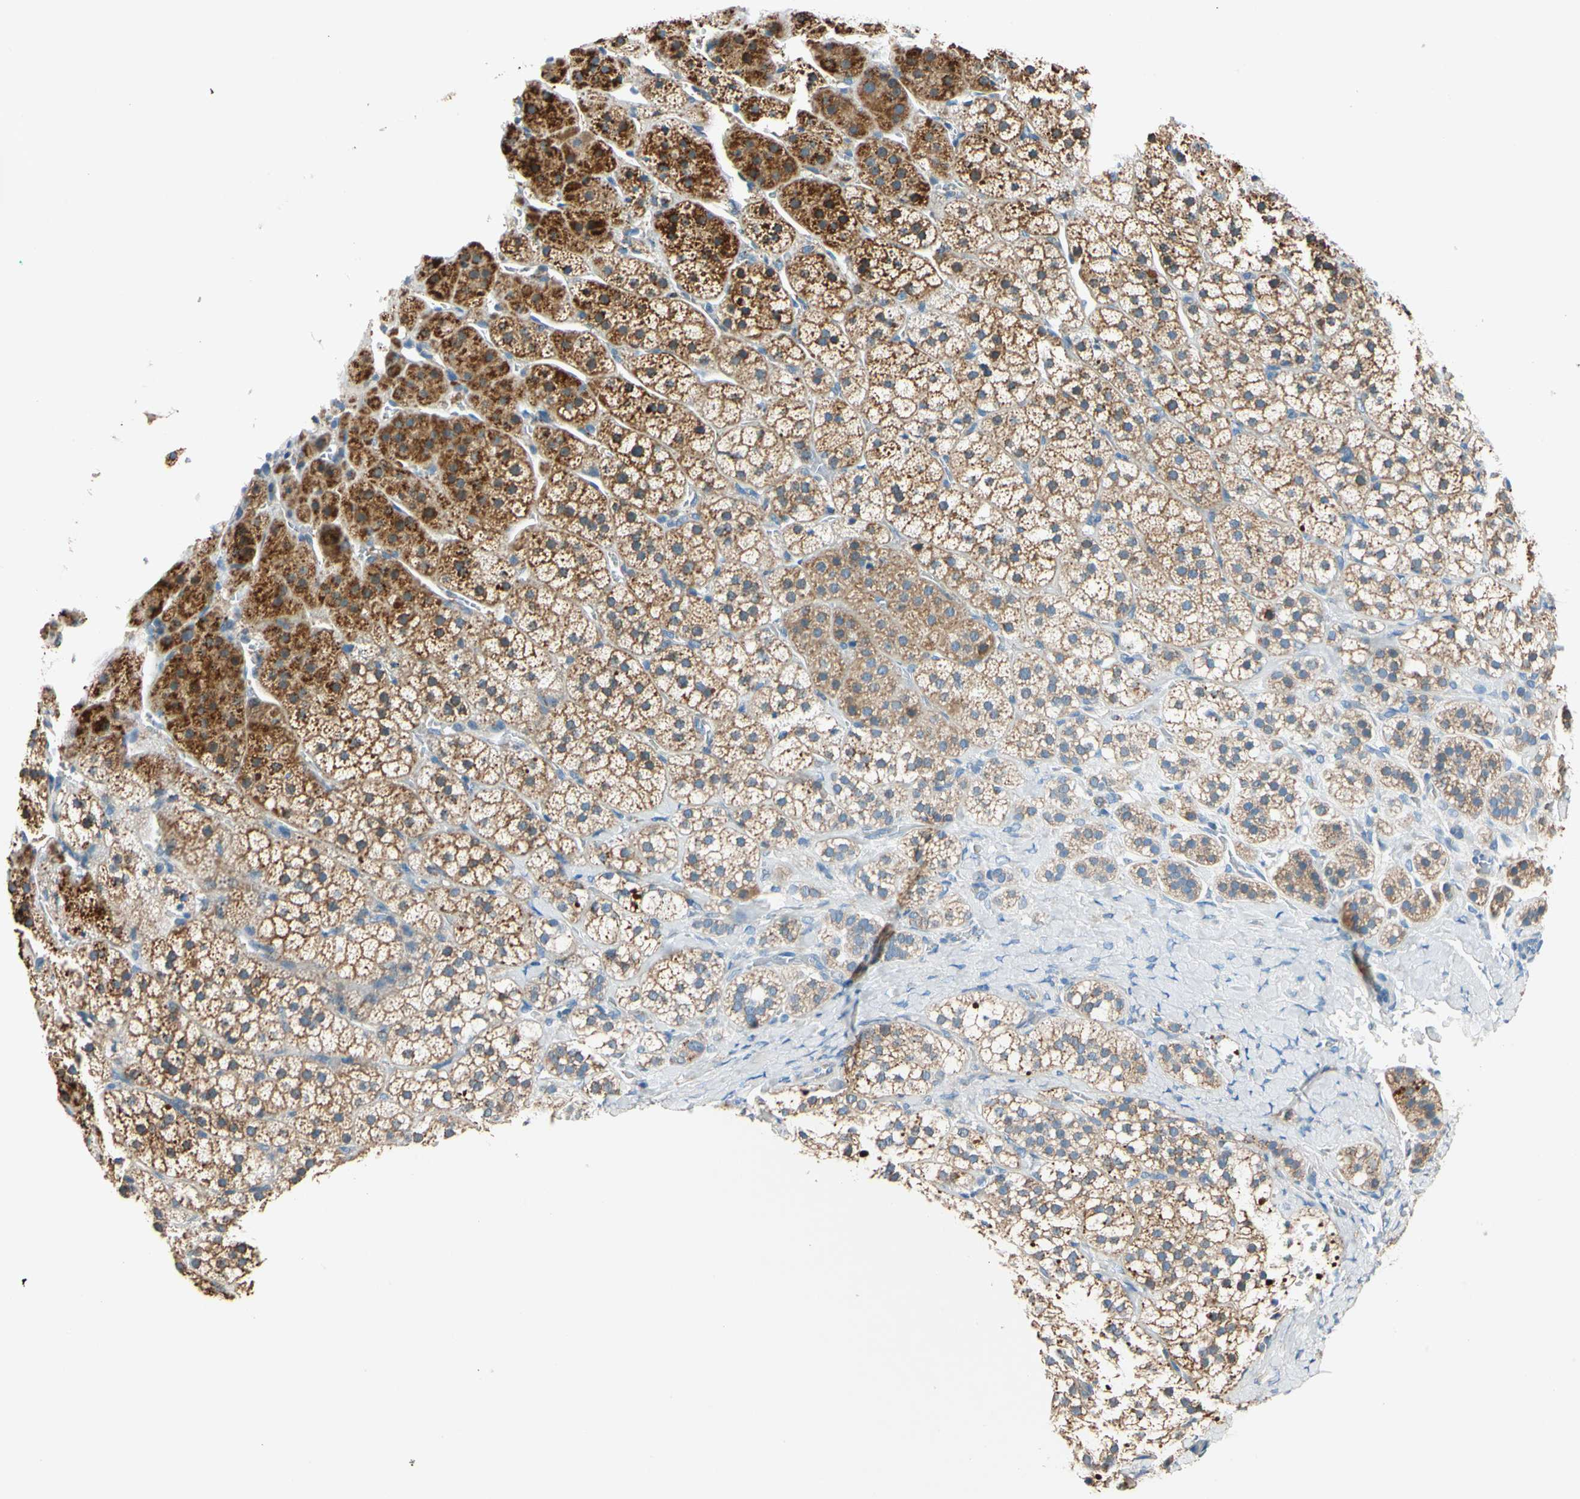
{"staining": {"intensity": "strong", "quantity": ">75%", "location": "cytoplasmic/membranous"}, "tissue": "adrenal gland", "cell_type": "Glandular cells", "image_type": "normal", "snomed": [{"axis": "morphology", "description": "Normal tissue, NOS"}, {"axis": "topography", "description": "Adrenal gland"}], "caption": "This is an image of immunohistochemistry (IHC) staining of normal adrenal gland, which shows strong staining in the cytoplasmic/membranous of glandular cells.", "gene": "LY6G6F", "patient": {"sex": "female", "age": 44}}